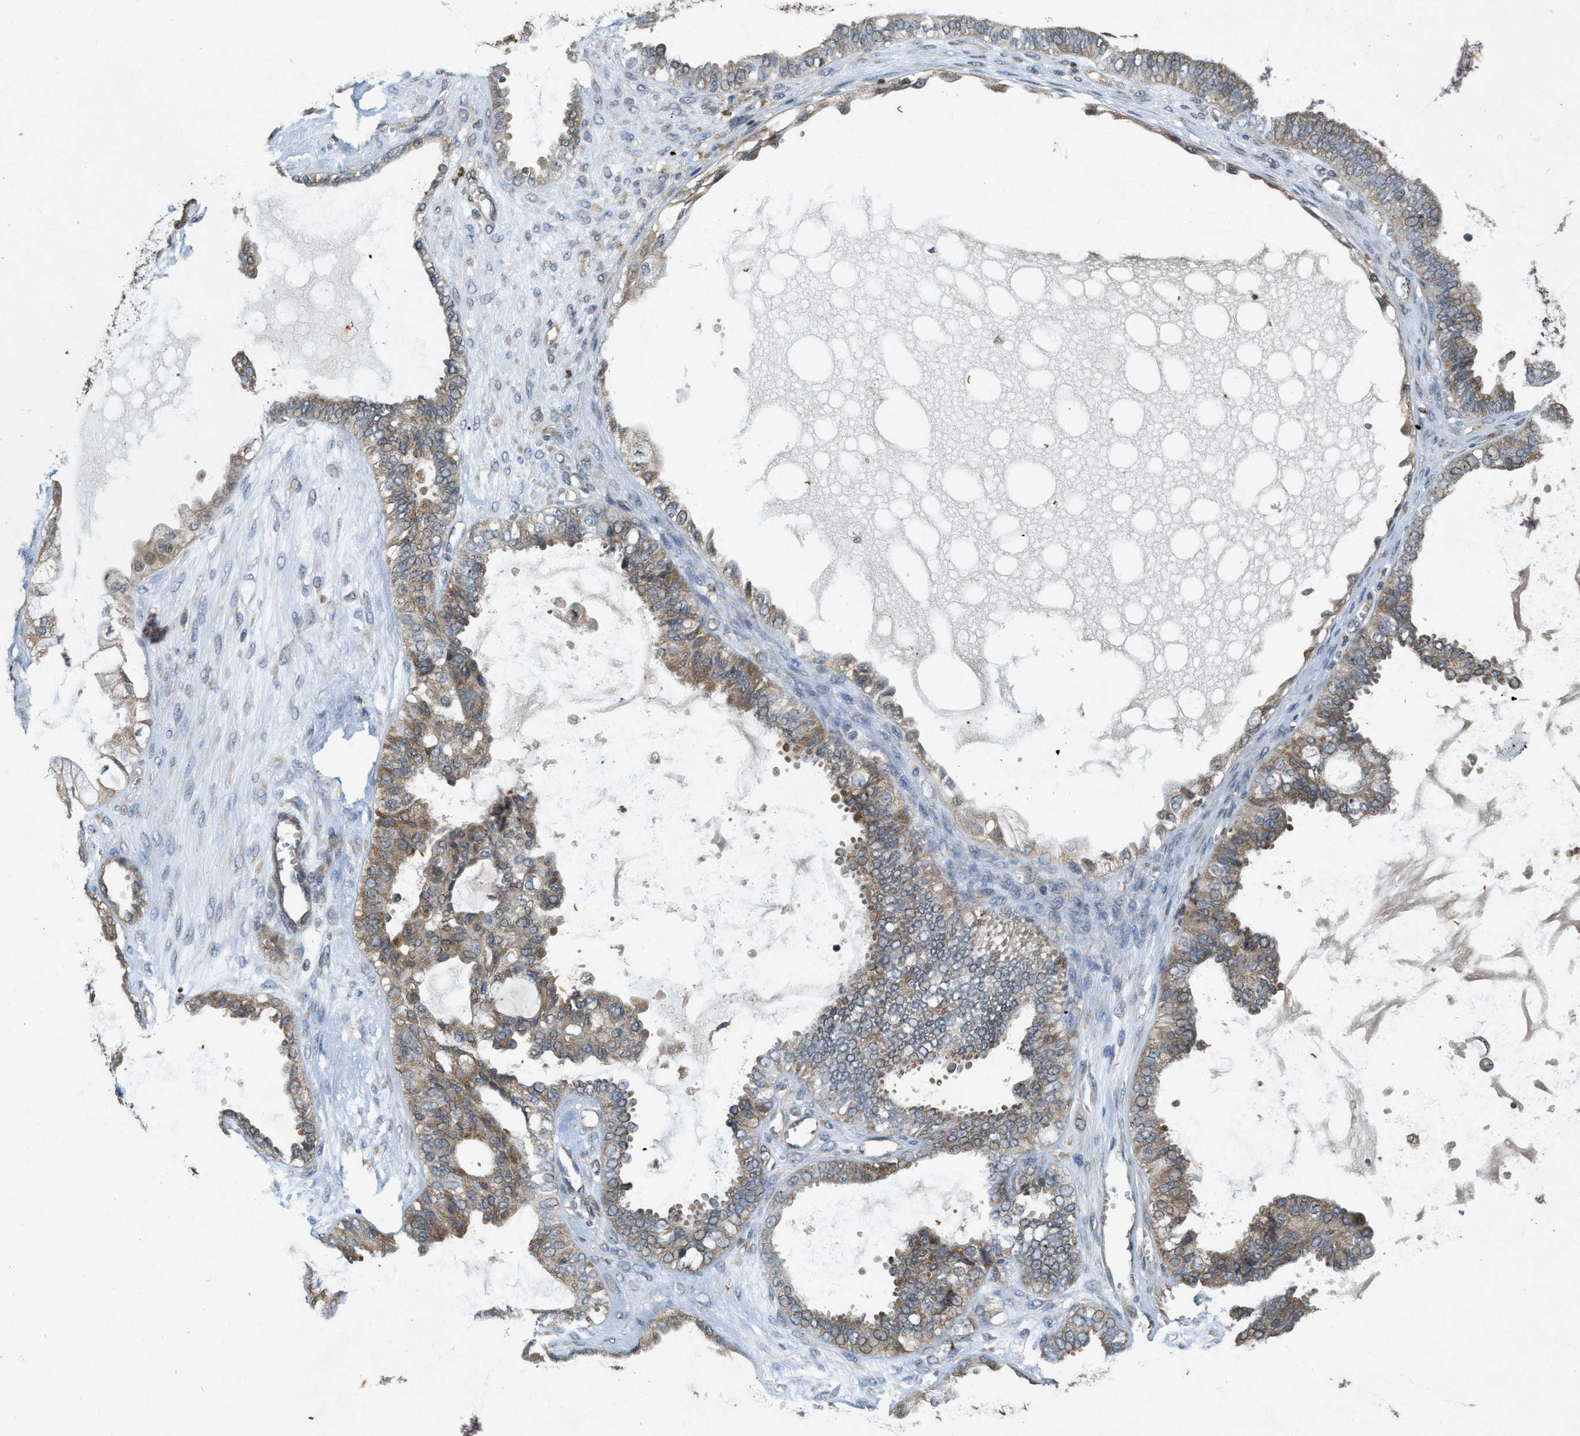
{"staining": {"intensity": "weak", "quantity": "25%-75%", "location": "cytoplasmic/membranous"}, "tissue": "ovarian cancer", "cell_type": "Tumor cells", "image_type": "cancer", "snomed": [{"axis": "morphology", "description": "Carcinoma, NOS"}, {"axis": "morphology", "description": "Carcinoma, endometroid"}, {"axis": "topography", "description": "Ovary"}], "caption": "Brown immunohistochemical staining in human ovarian cancer (carcinoma) displays weak cytoplasmic/membranous staining in approximately 25%-75% of tumor cells. Using DAB (3,3'-diaminobenzidine) (brown) and hematoxylin (blue) stains, captured at high magnification using brightfield microscopy.", "gene": "KIF21A", "patient": {"sex": "female", "age": 50}}